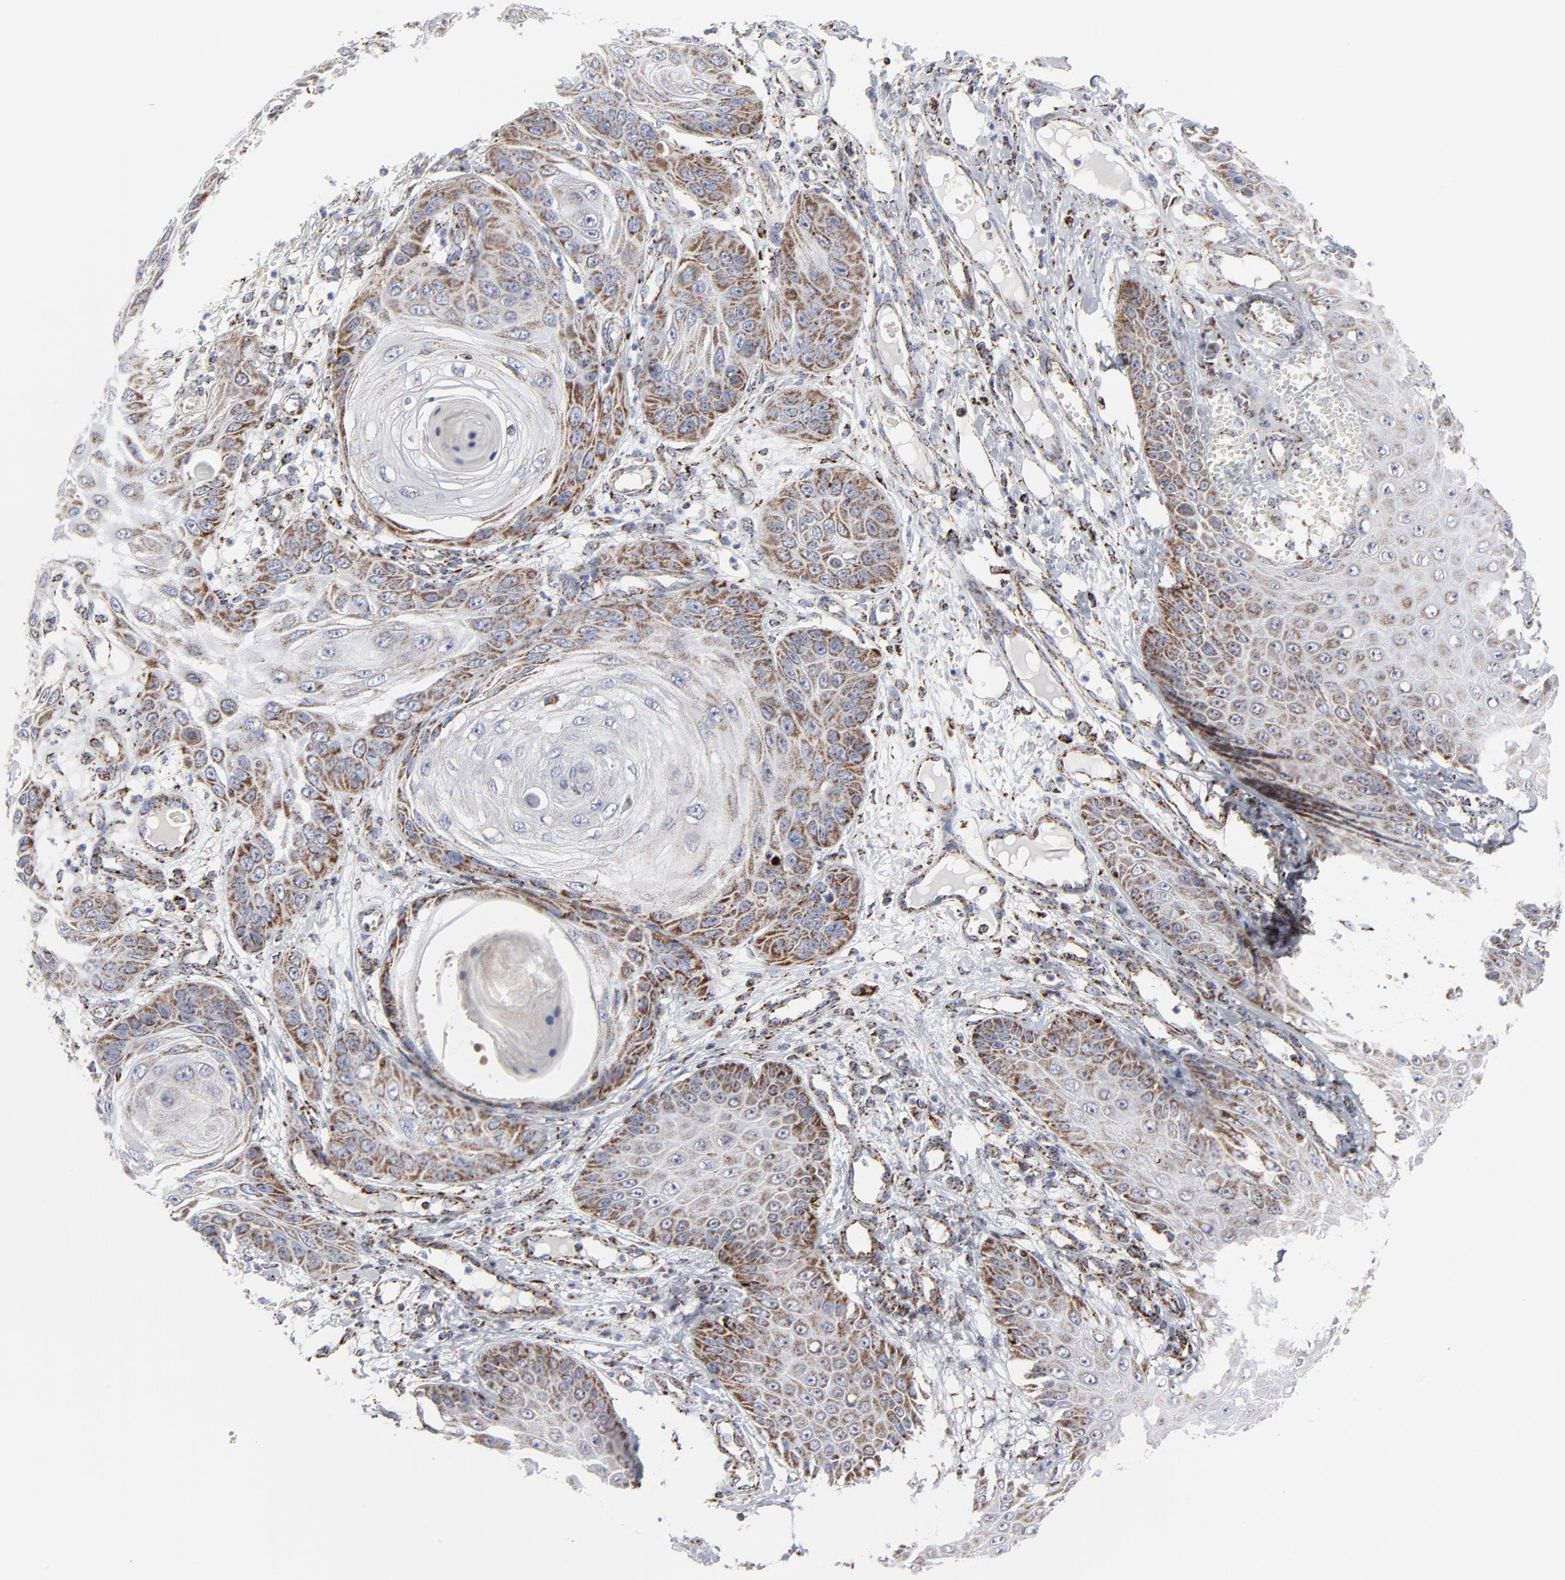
{"staining": {"intensity": "moderate", "quantity": "25%-75%", "location": "cytoplasmic/membranous"}, "tissue": "skin cancer", "cell_type": "Tumor cells", "image_type": "cancer", "snomed": [{"axis": "morphology", "description": "Squamous cell carcinoma, NOS"}, {"axis": "topography", "description": "Skin"}], "caption": "Skin cancer stained with immunohistochemistry (IHC) demonstrates moderate cytoplasmic/membranous expression in approximately 25%-75% of tumor cells. Using DAB (3,3'-diaminobenzidine) (brown) and hematoxylin (blue) stains, captured at high magnification using brightfield microscopy.", "gene": "TXNRD2", "patient": {"sex": "female", "age": 40}}